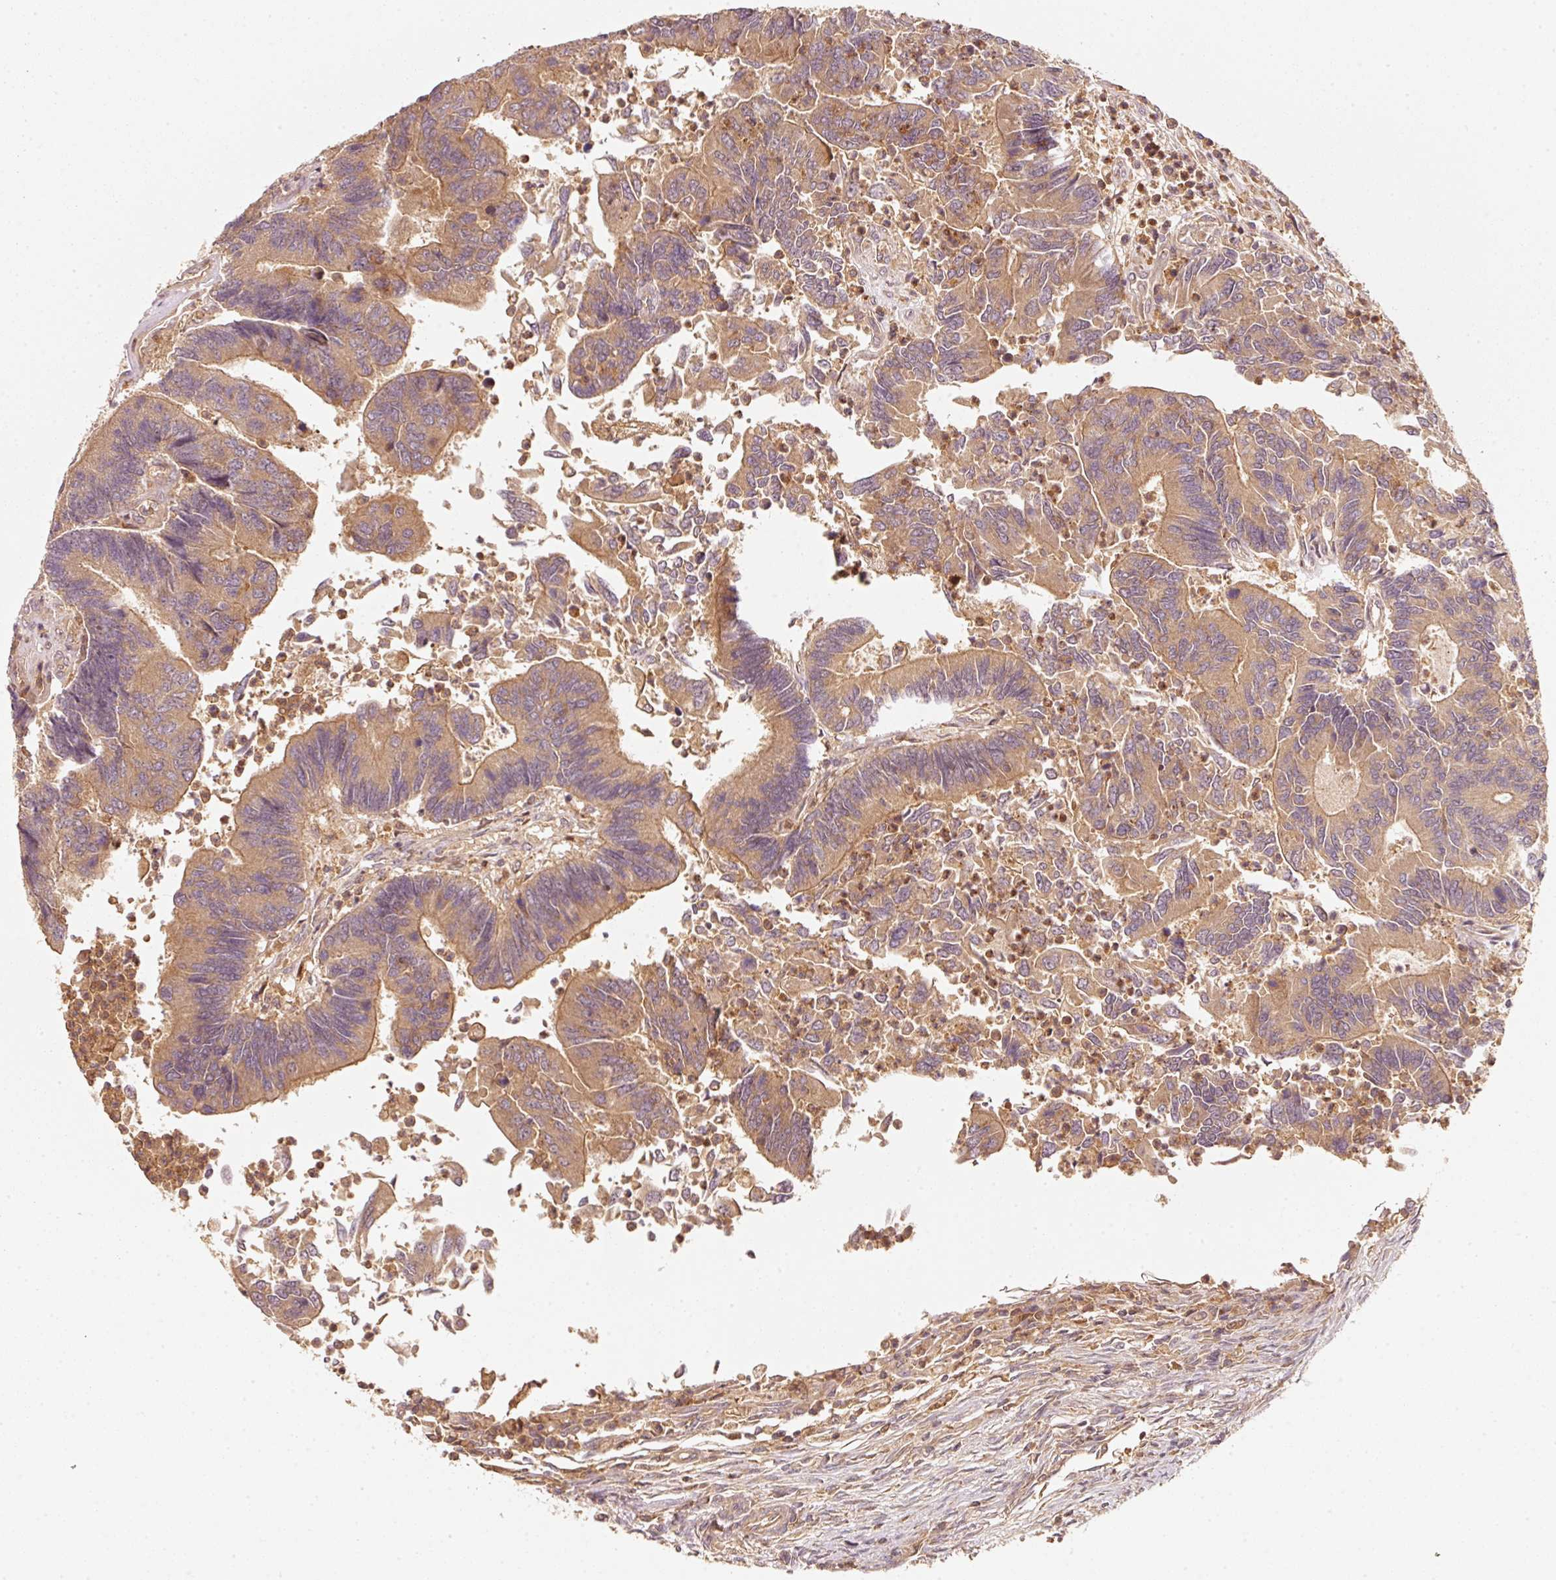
{"staining": {"intensity": "moderate", "quantity": ">75%", "location": "cytoplasmic/membranous"}, "tissue": "colorectal cancer", "cell_type": "Tumor cells", "image_type": "cancer", "snomed": [{"axis": "morphology", "description": "Adenocarcinoma, NOS"}, {"axis": "topography", "description": "Colon"}], "caption": "Adenocarcinoma (colorectal) was stained to show a protein in brown. There is medium levels of moderate cytoplasmic/membranous positivity in approximately >75% of tumor cells.", "gene": "RRAS2", "patient": {"sex": "female", "age": 67}}